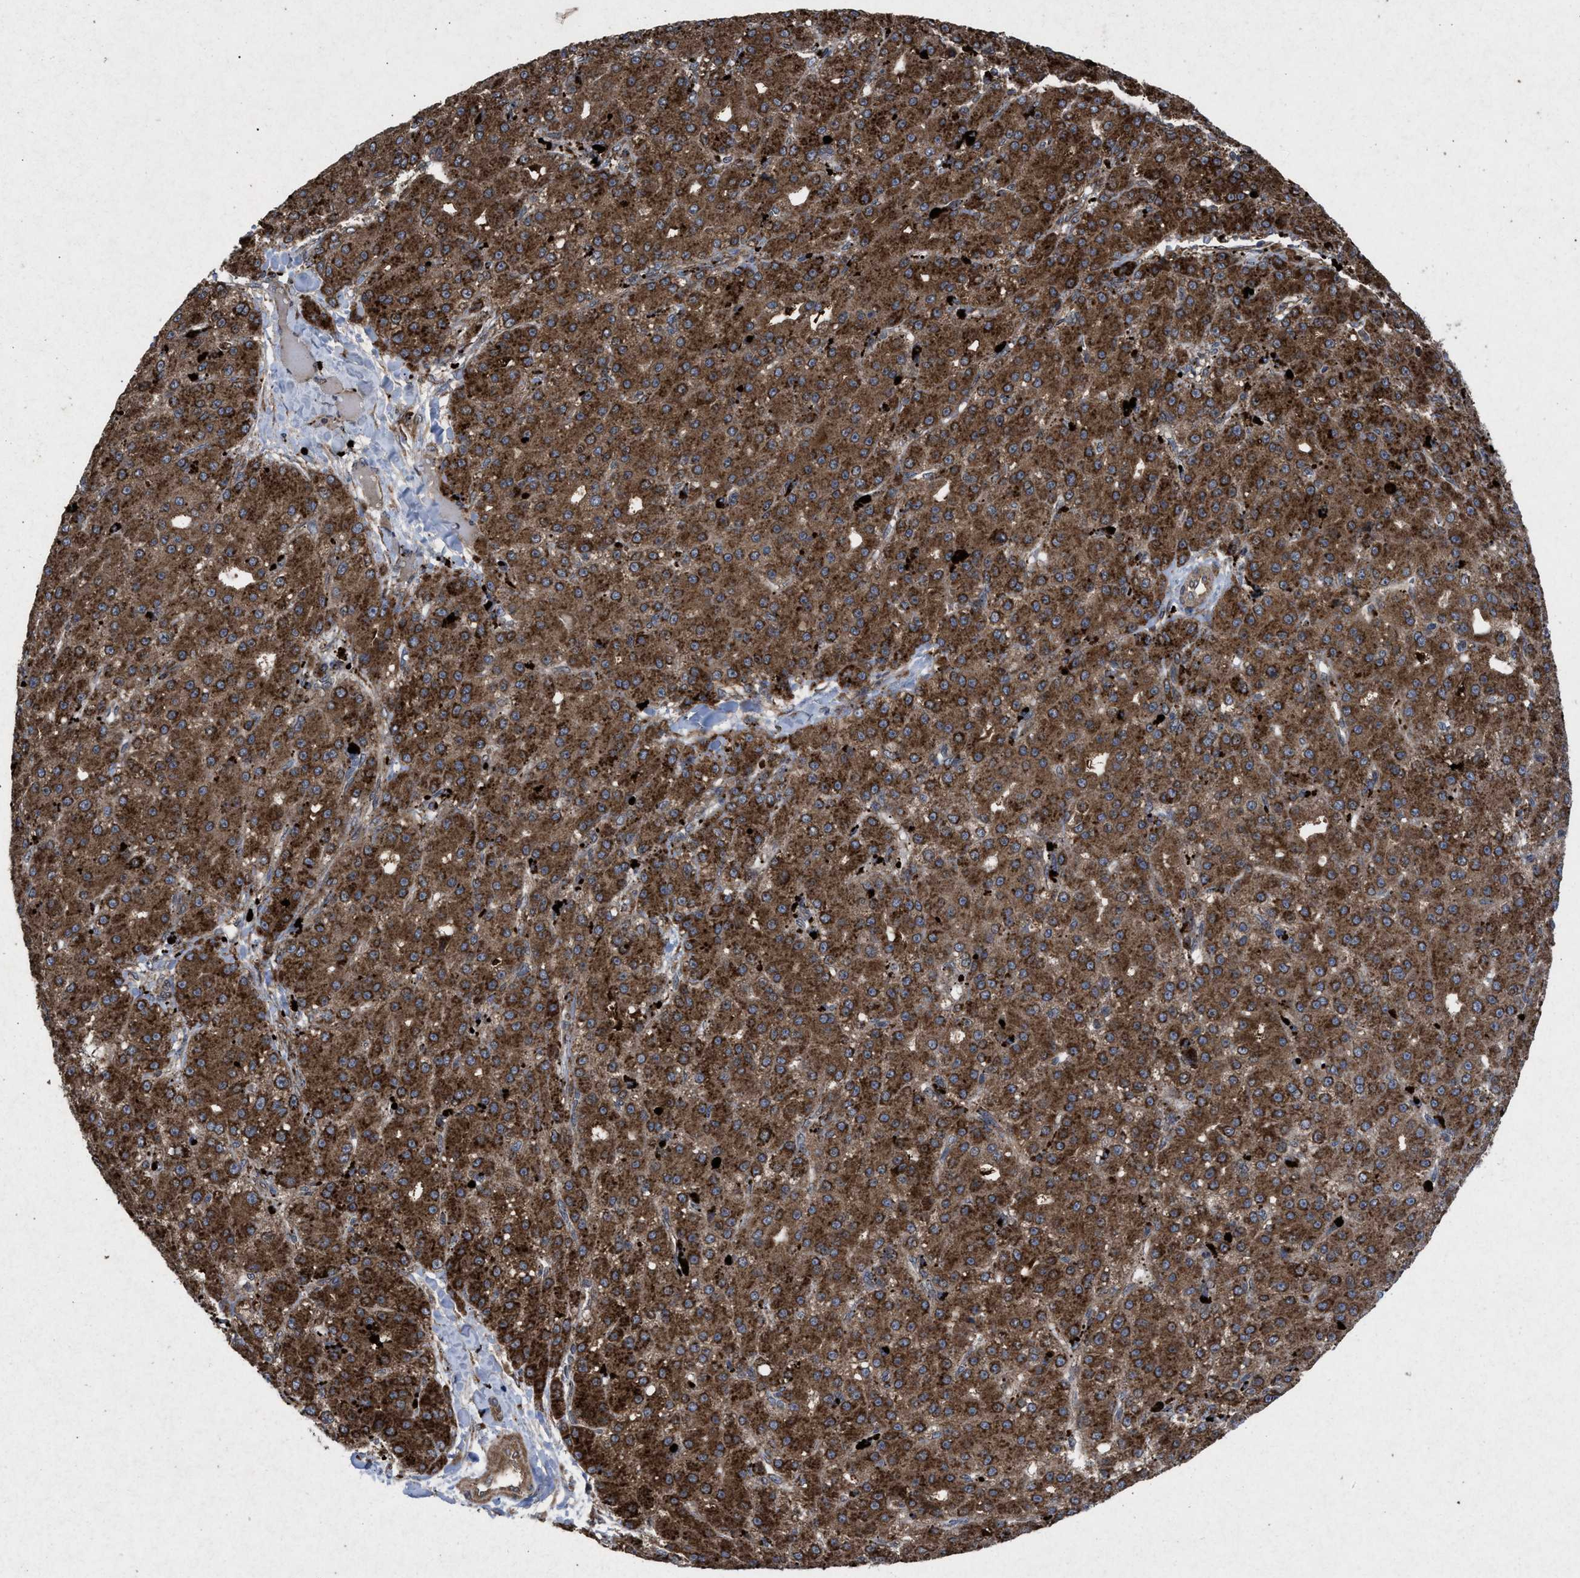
{"staining": {"intensity": "strong", "quantity": ">75%", "location": "cytoplasmic/membranous"}, "tissue": "liver cancer", "cell_type": "Tumor cells", "image_type": "cancer", "snomed": [{"axis": "morphology", "description": "Carcinoma, Hepatocellular, NOS"}, {"axis": "topography", "description": "Liver"}], "caption": "About >75% of tumor cells in human liver hepatocellular carcinoma show strong cytoplasmic/membranous protein positivity as visualized by brown immunohistochemical staining.", "gene": "MSI2", "patient": {"sex": "male", "age": 67}}